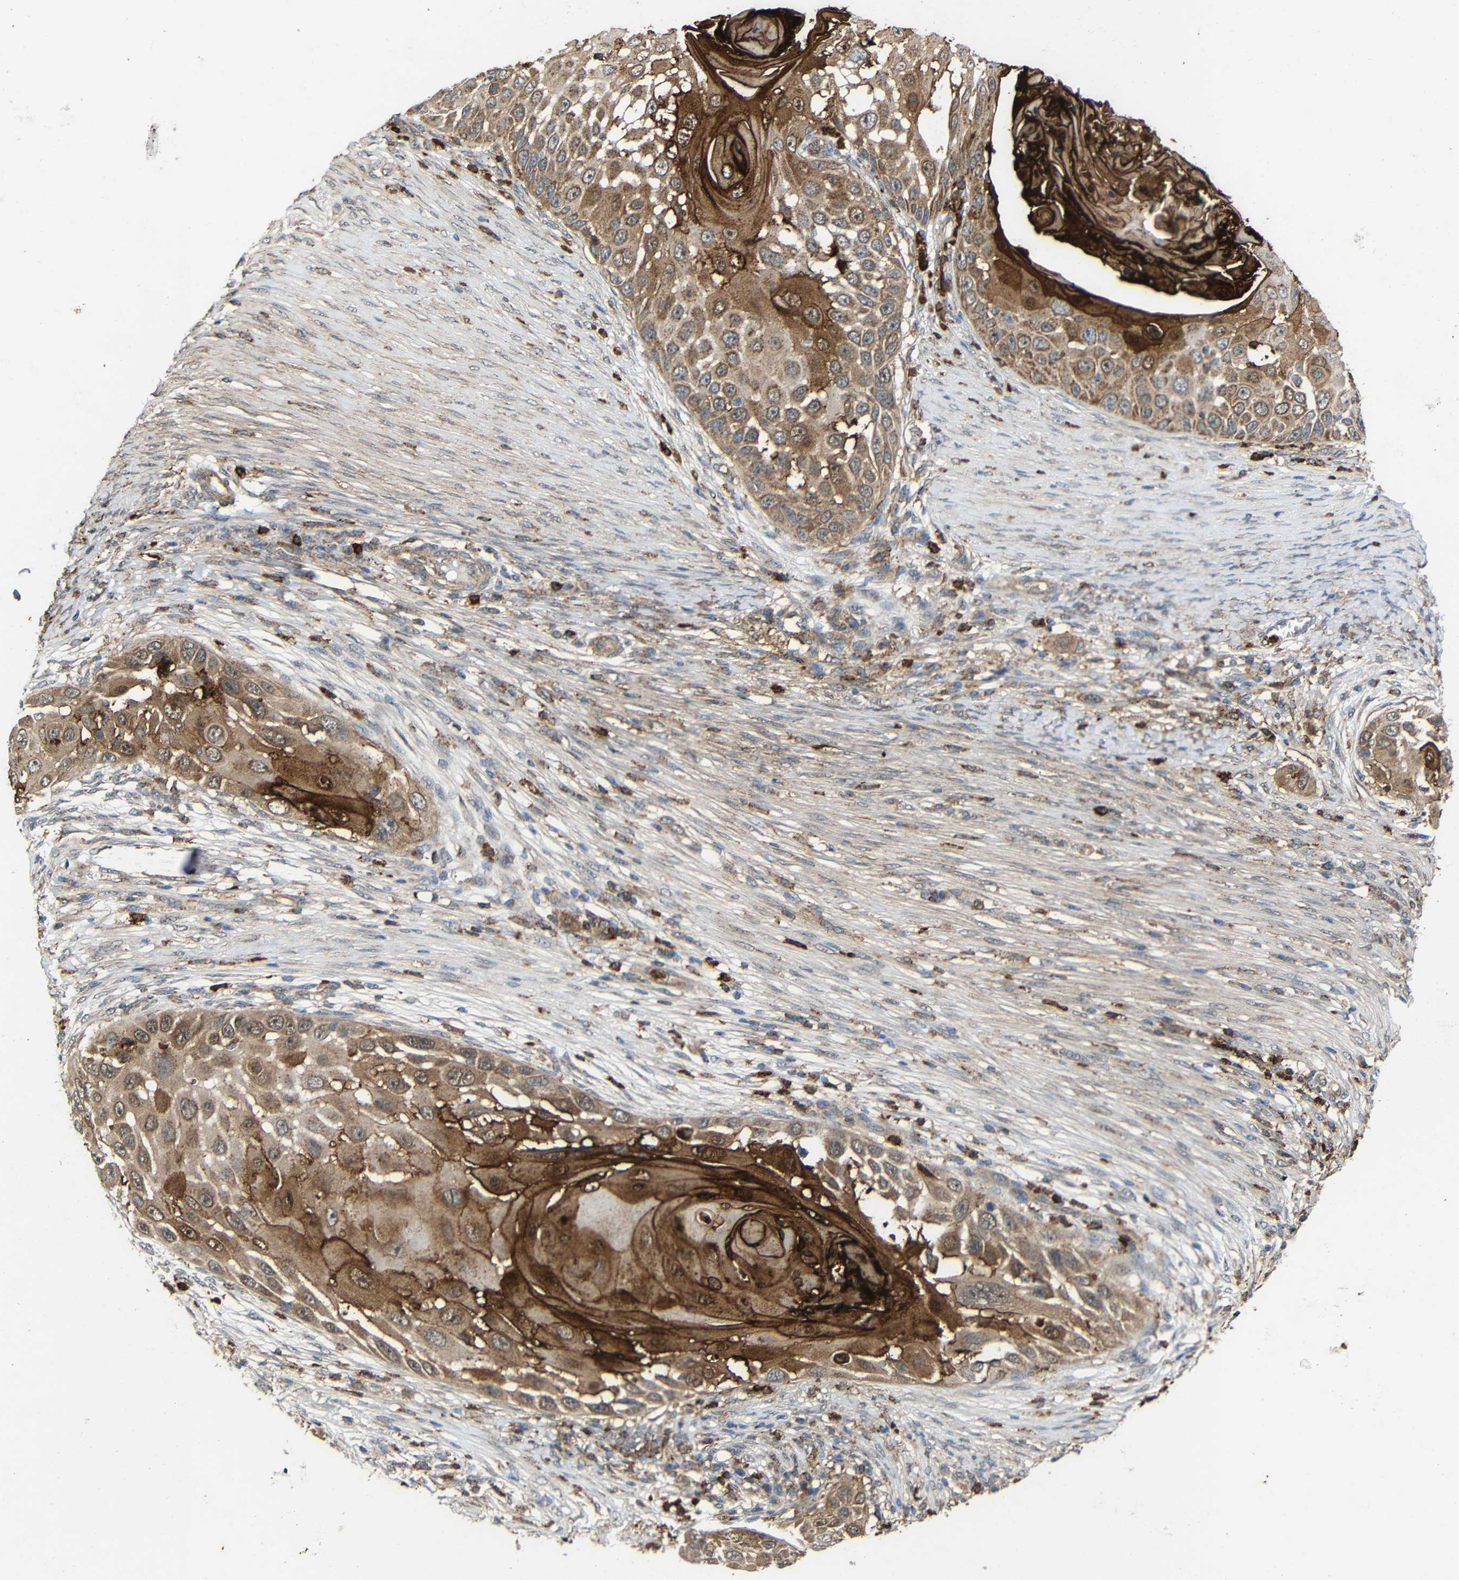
{"staining": {"intensity": "moderate", "quantity": ">75%", "location": "cytoplasmic/membranous"}, "tissue": "skin cancer", "cell_type": "Tumor cells", "image_type": "cancer", "snomed": [{"axis": "morphology", "description": "Squamous cell carcinoma, NOS"}, {"axis": "topography", "description": "Skin"}], "caption": "A histopathology image of skin squamous cell carcinoma stained for a protein displays moderate cytoplasmic/membranous brown staining in tumor cells.", "gene": "C1GALT1", "patient": {"sex": "female", "age": 44}}